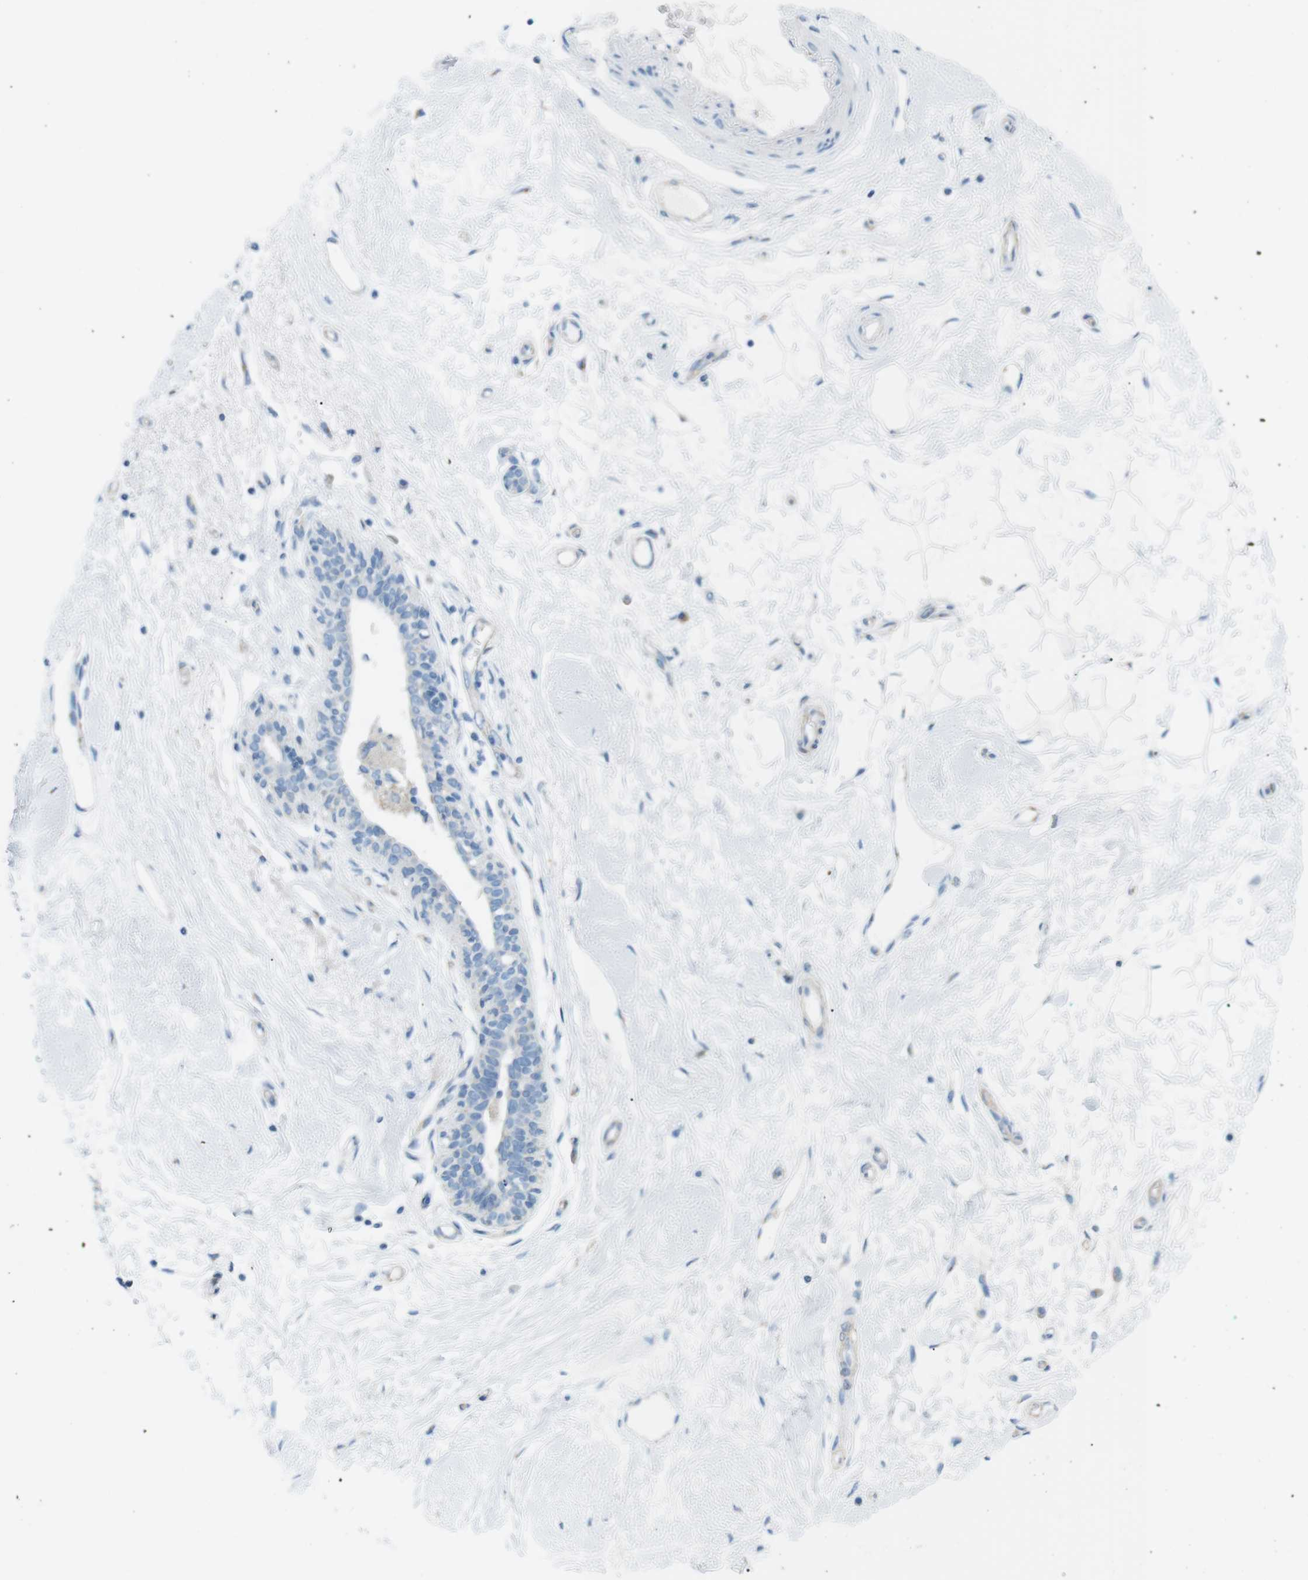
{"staining": {"intensity": "negative", "quantity": "none", "location": "none"}, "tissue": "breast", "cell_type": "Adipocytes", "image_type": "normal", "snomed": [{"axis": "morphology", "description": "Normal tissue, NOS"}, {"axis": "morphology", "description": "Lobular carcinoma"}, {"axis": "topography", "description": "Breast"}], "caption": "The immunohistochemistry micrograph has no significant staining in adipocytes of breast. (Brightfield microscopy of DAB immunohistochemistry at high magnification).", "gene": "VAMP1", "patient": {"sex": "female", "age": 59}}